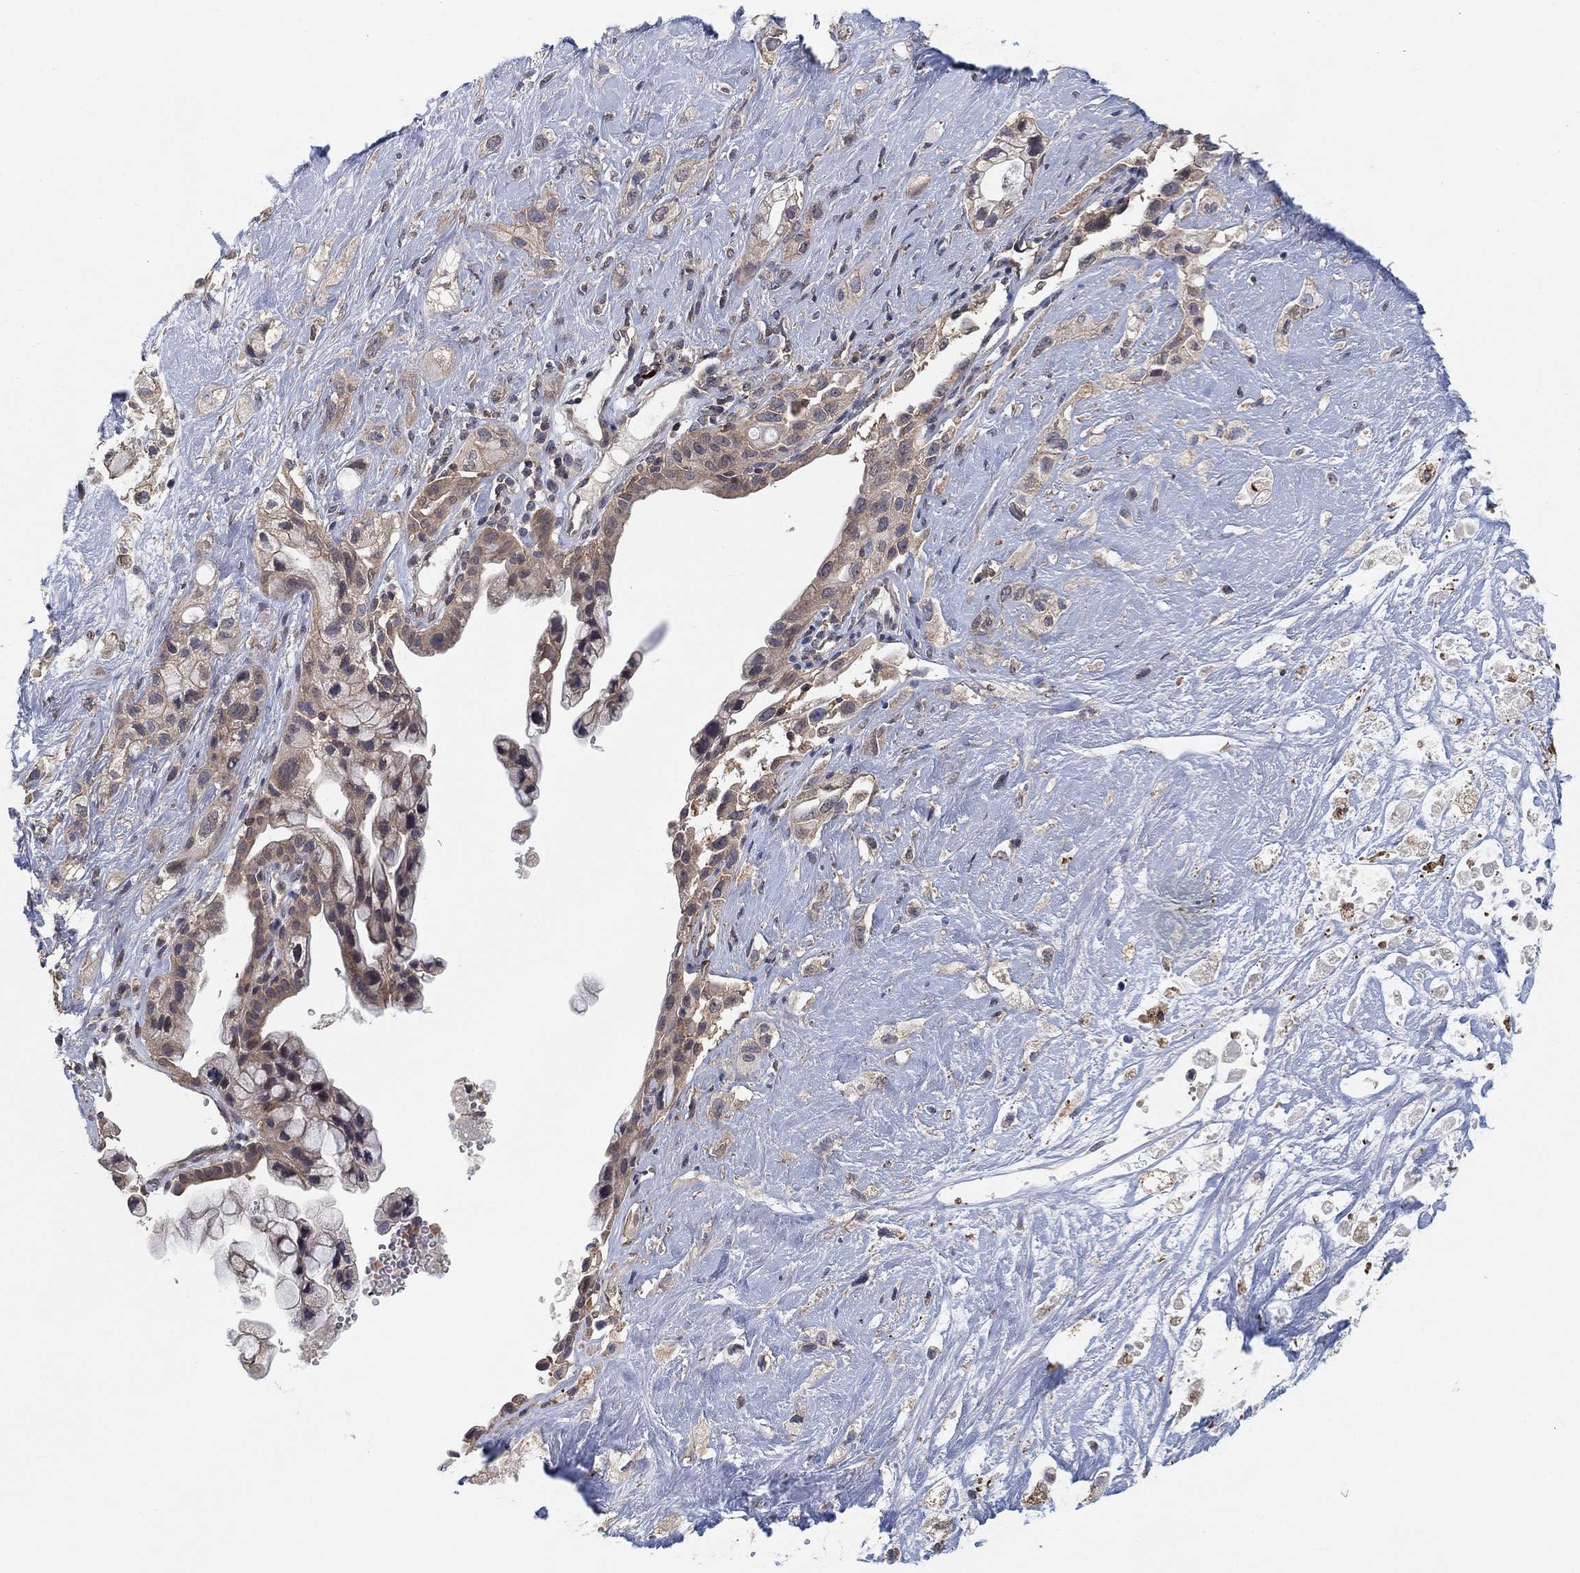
{"staining": {"intensity": "weak", "quantity": "25%-75%", "location": "cytoplasmic/membranous"}, "tissue": "pancreatic cancer", "cell_type": "Tumor cells", "image_type": "cancer", "snomed": [{"axis": "morphology", "description": "Adenocarcinoma, NOS"}, {"axis": "topography", "description": "Pancreas"}], "caption": "High-magnification brightfield microscopy of pancreatic cancer (adenocarcinoma) stained with DAB (brown) and counterstained with hematoxylin (blue). tumor cells exhibit weak cytoplasmic/membranous expression is identified in approximately25%-75% of cells.", "gene": "CCDC43", "patient": {"sex": "male", "age": 44}}